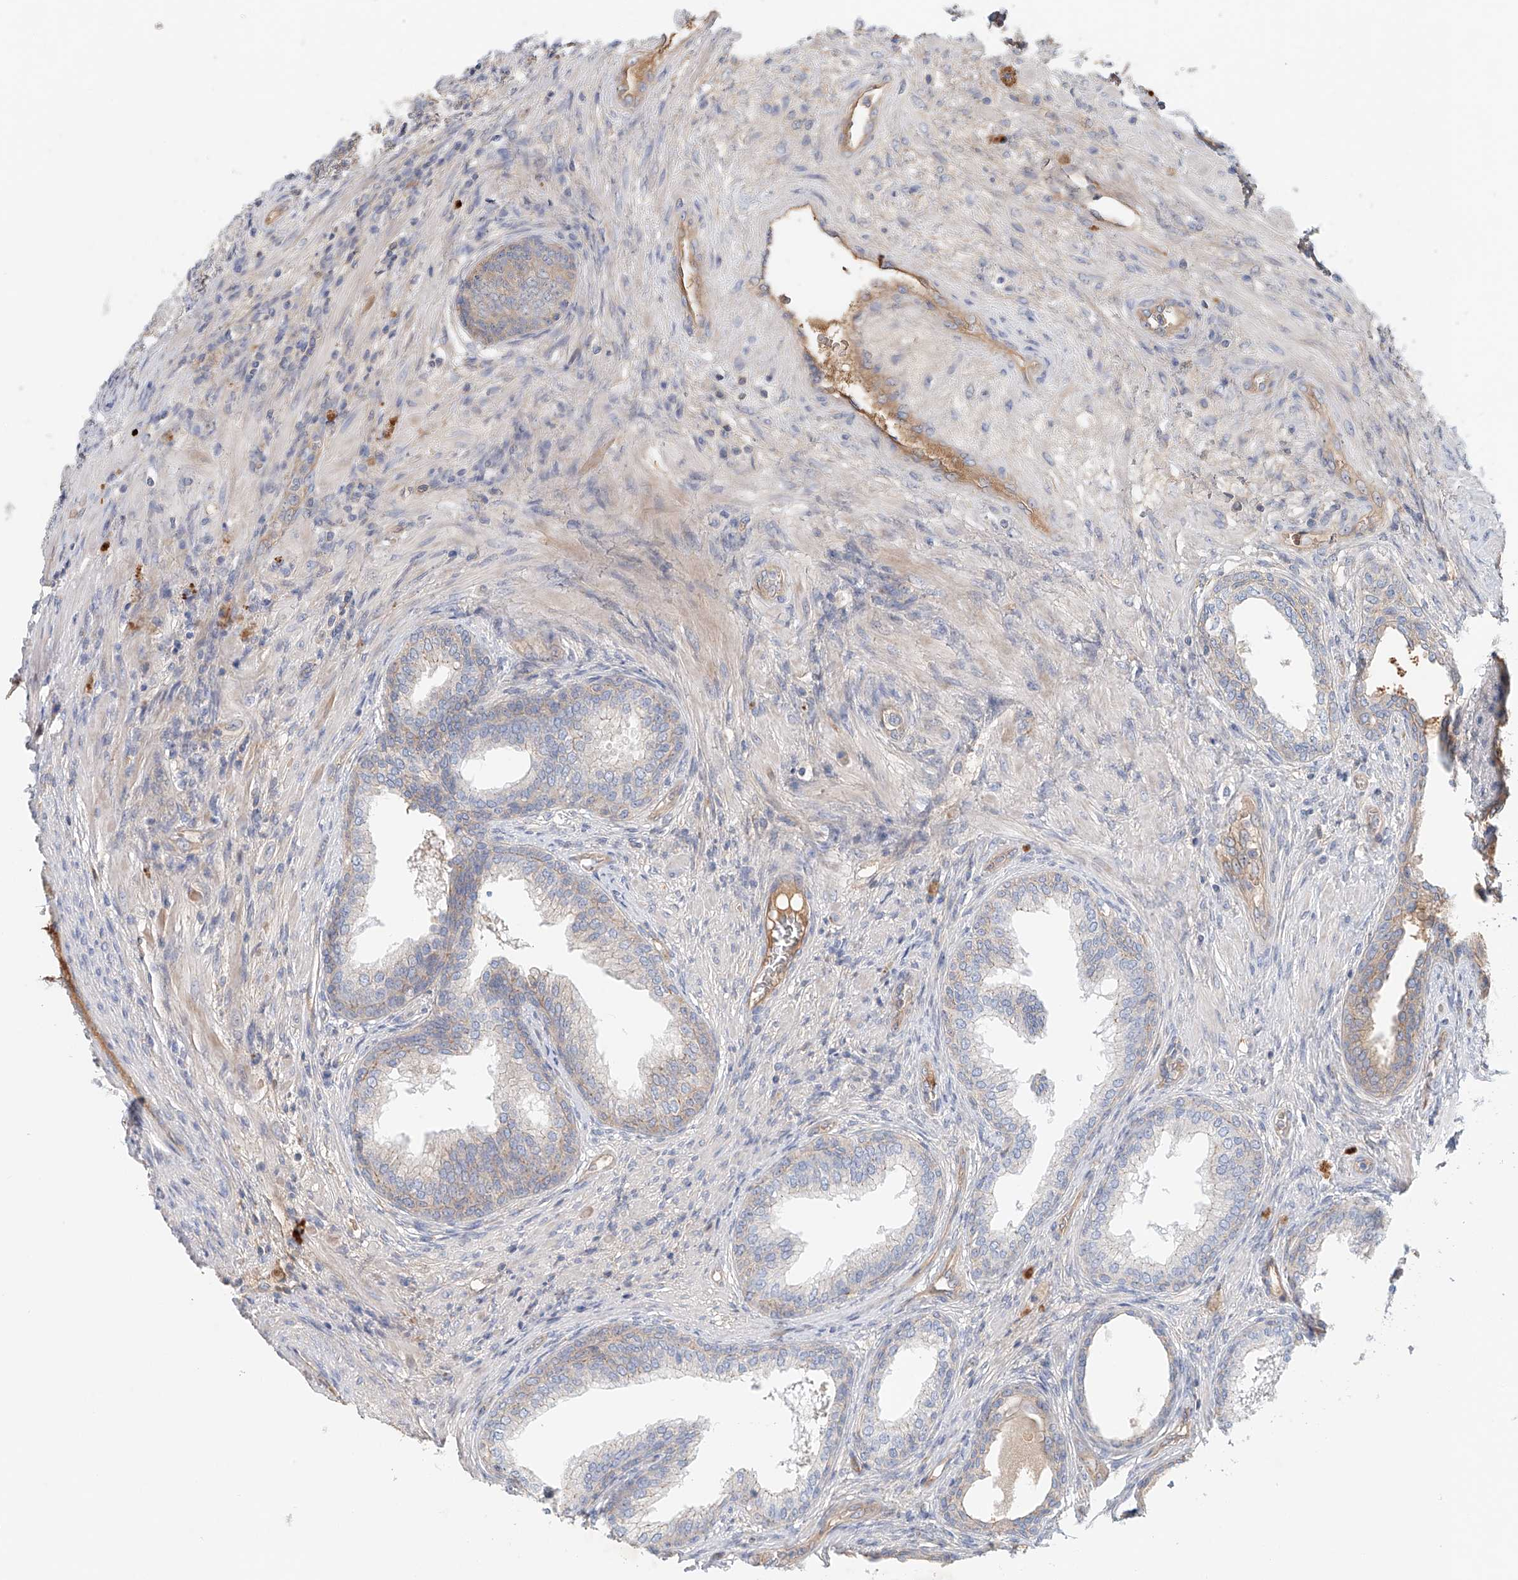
{"staining": {"intensity": "weak", "quantity": "25%-75%", "location": "cytoplasmic/membranous"}, "tissue": "prostate", "cell_type": "Glandular cells", "image_type": "normal", "snomed": [{"axis": "morphology", "description": "Normal tissue, NOS"}, {"axis": "topography", "description": "Prostate"}], "caption": "Protein expression by immunohistochemistry (IHC) shows weak cytoplasmic/membranous expression in approximately 25%-75% of glandular cells in benign prostate. Immunohistochemistry stains the protein of interest in brown and the nuclei are stained blue.", "gene": "FRYL", "patient": {"sex": "male", "age": 76}}